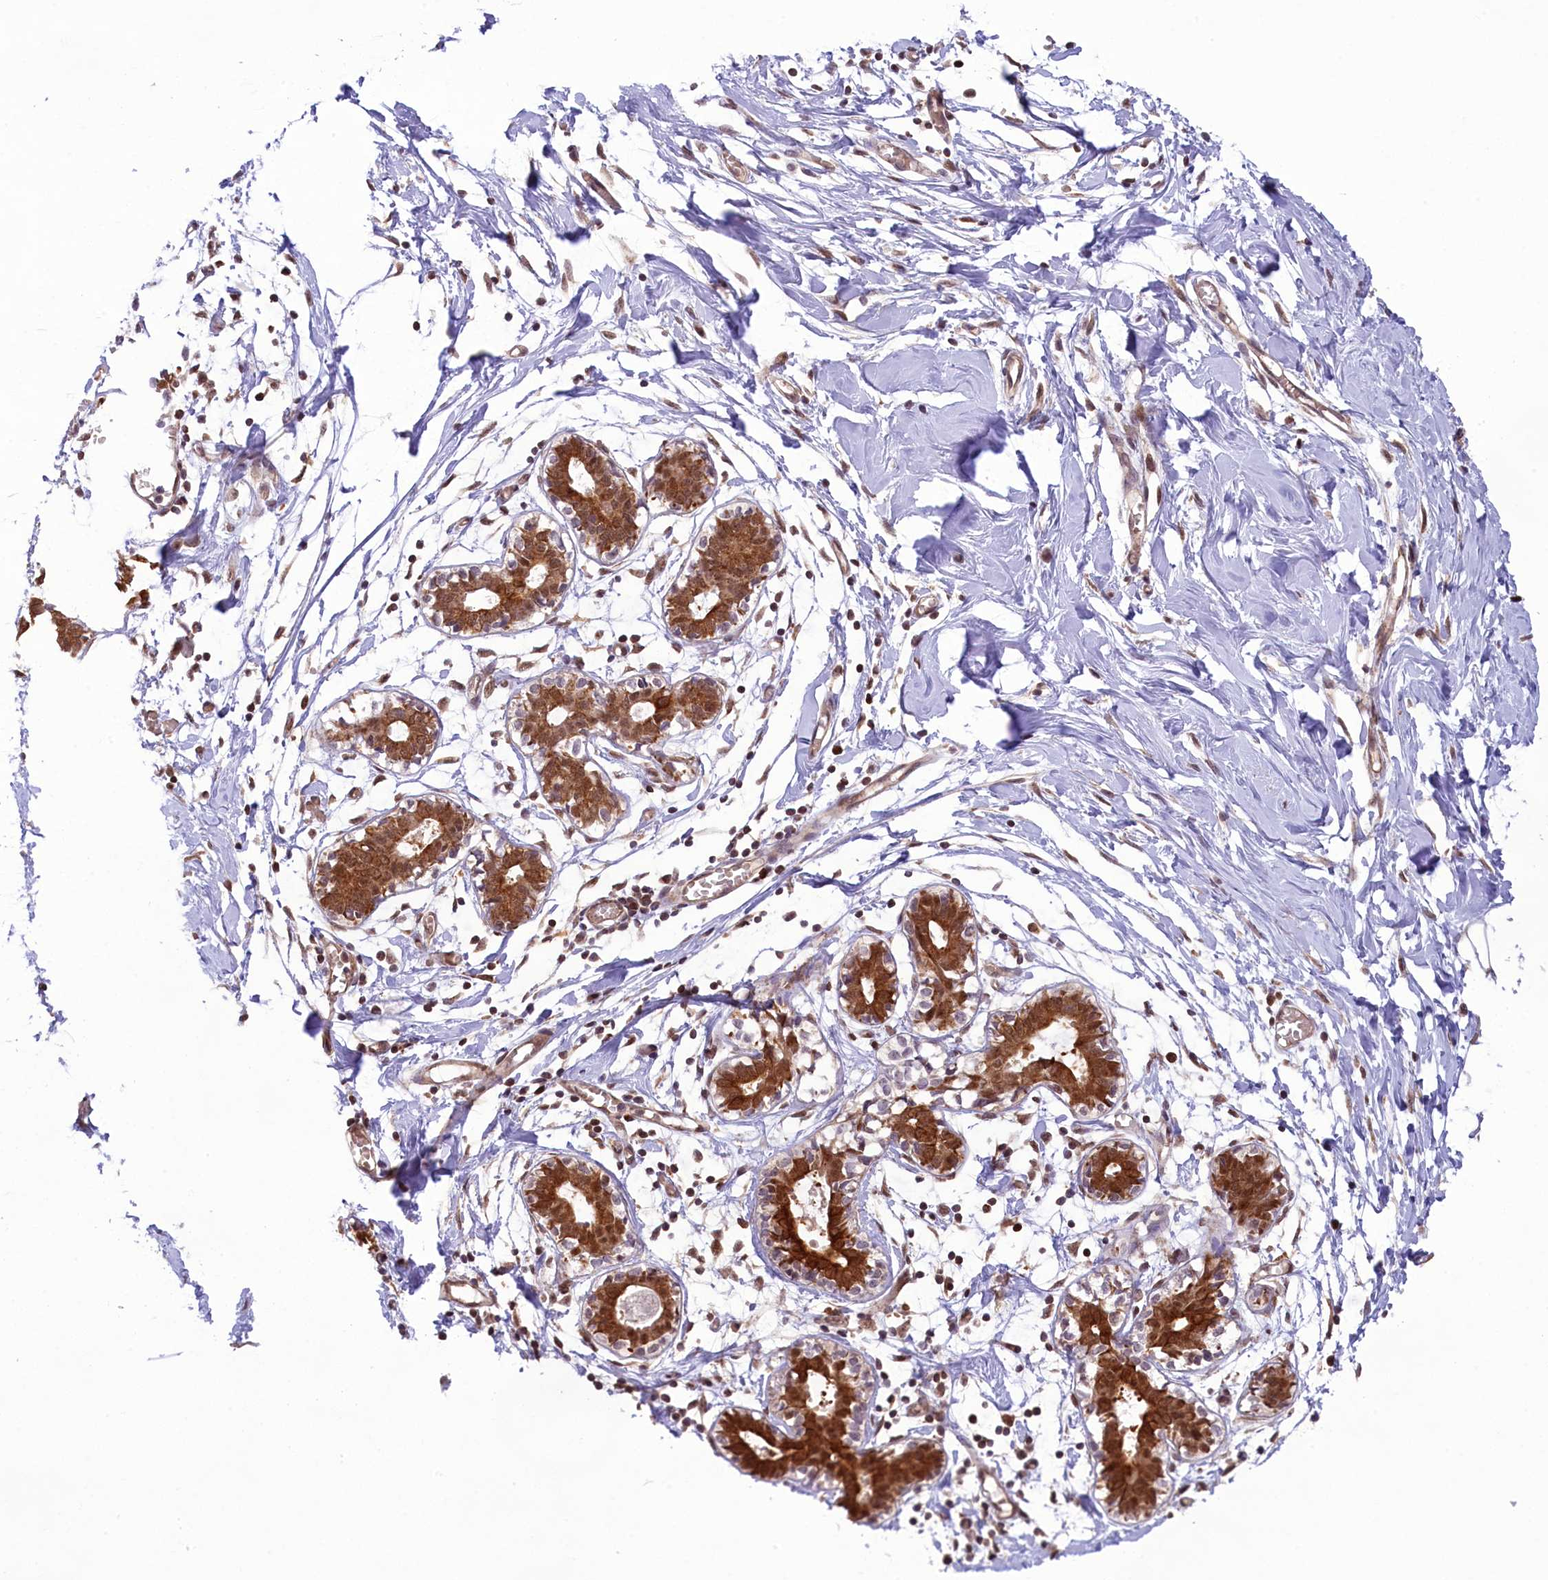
{"staining": {"intensity": "weak", "quantity": ">75%", "location": "cytoplasmic/membranous,nuclear"}, "tissue": "breast", "cell_type": "Adipocytes", "image_type": "normal", "snomed": [{"axis": "morphology", "description": "Normal tissue, NOS"}, {"axis": "topography", "description": "Breast"}], "caption": "Adipocytes reveal weak cytoplasmic/membranous,nuclear expression in about >75% of cells in unremarkable breast.", "gene": "CARD8", "patient": {"sex": "female", "age": 27}}